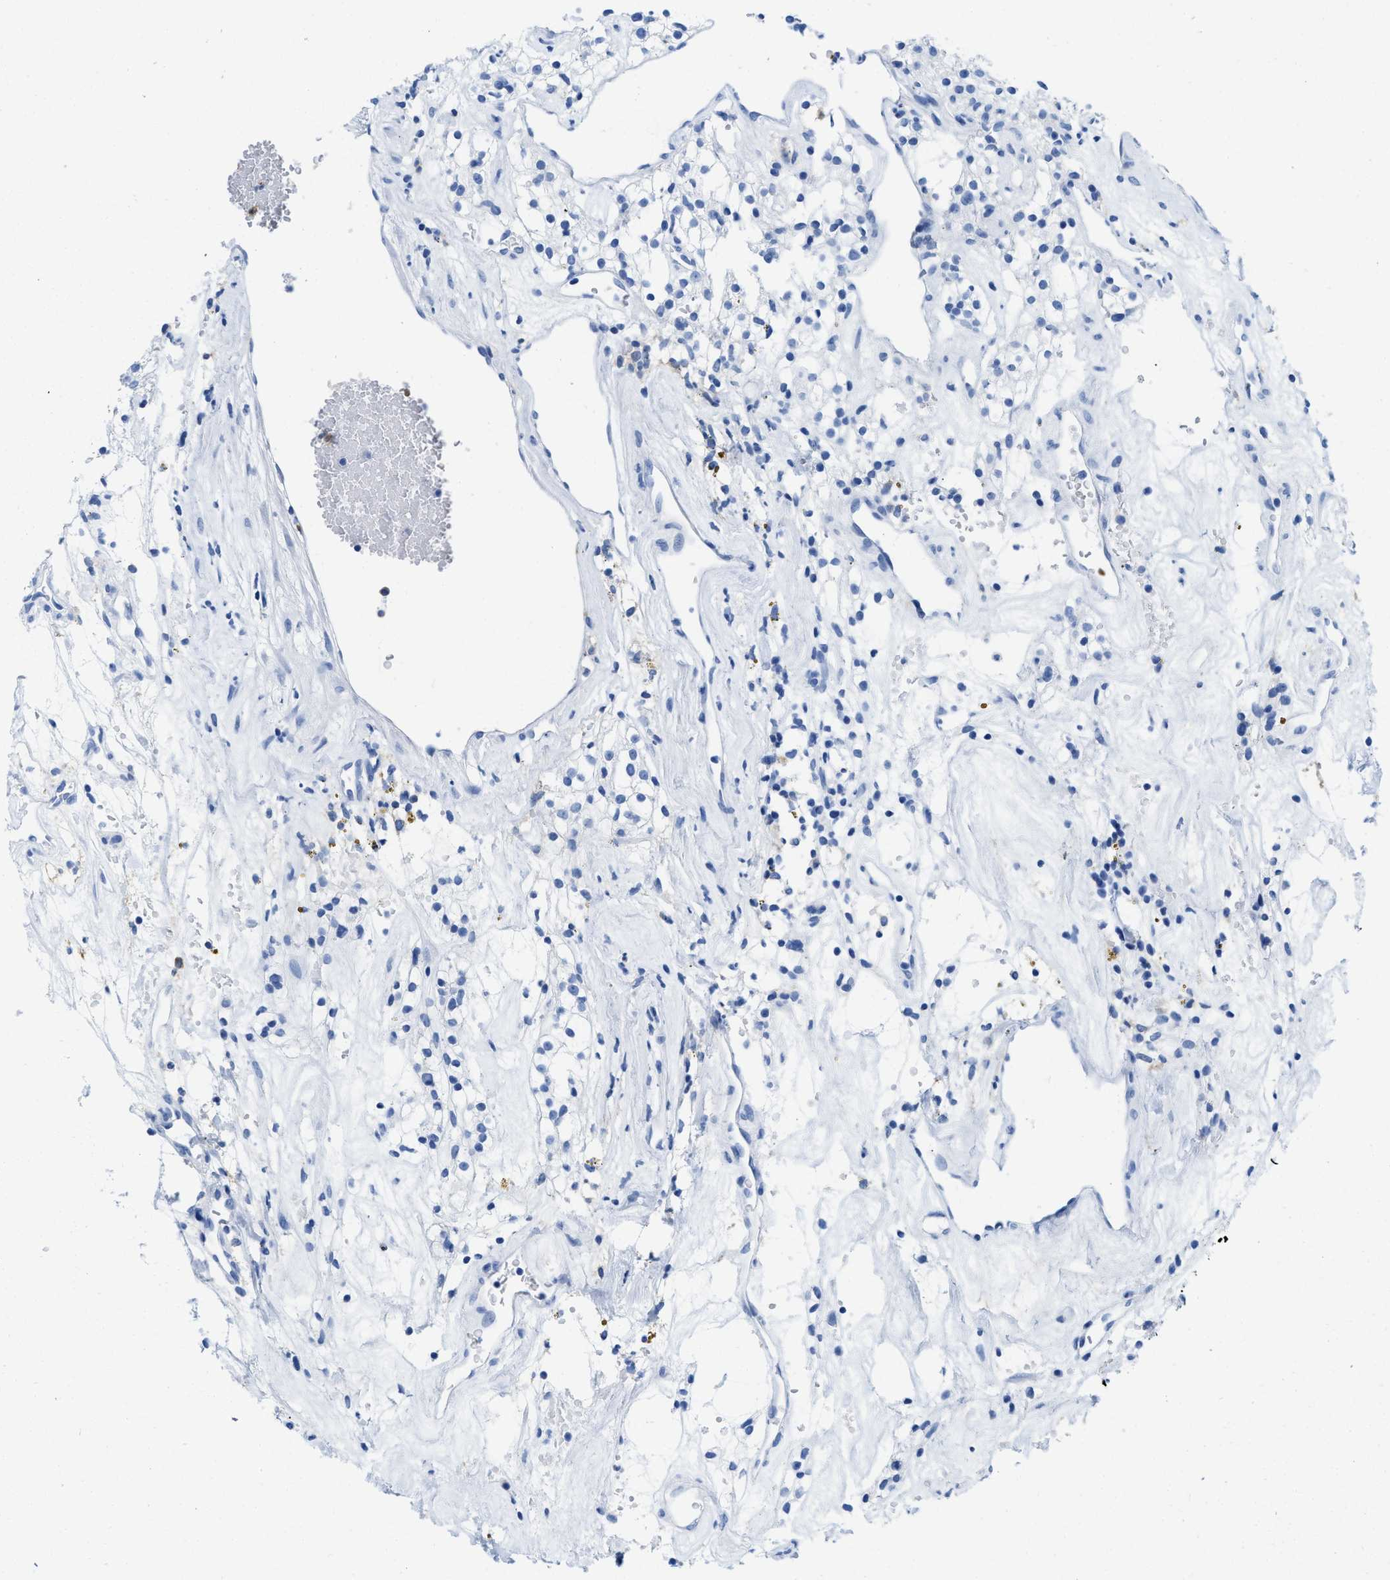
{"staining": {"intensity": "negative", "quantity": "none", "location": "none"}, "tissue": "renal cancer", "cell_type": "Tumor cells", "image_type": "cancer", "snomed": [{"axis": "morphology", "description": "Adenocarcinoma, NOS"}, {"axis": "topography", "description": "Kidney"}], "caption": "High magnification brightfield microscopy of renal adenocarcinoma stained with DAB (brown) and counterstained with hematoxylin (blue): tumor cells show no significant positivity.", "gene": "CR1", "patient": {"sex": "male", "age": 59}}